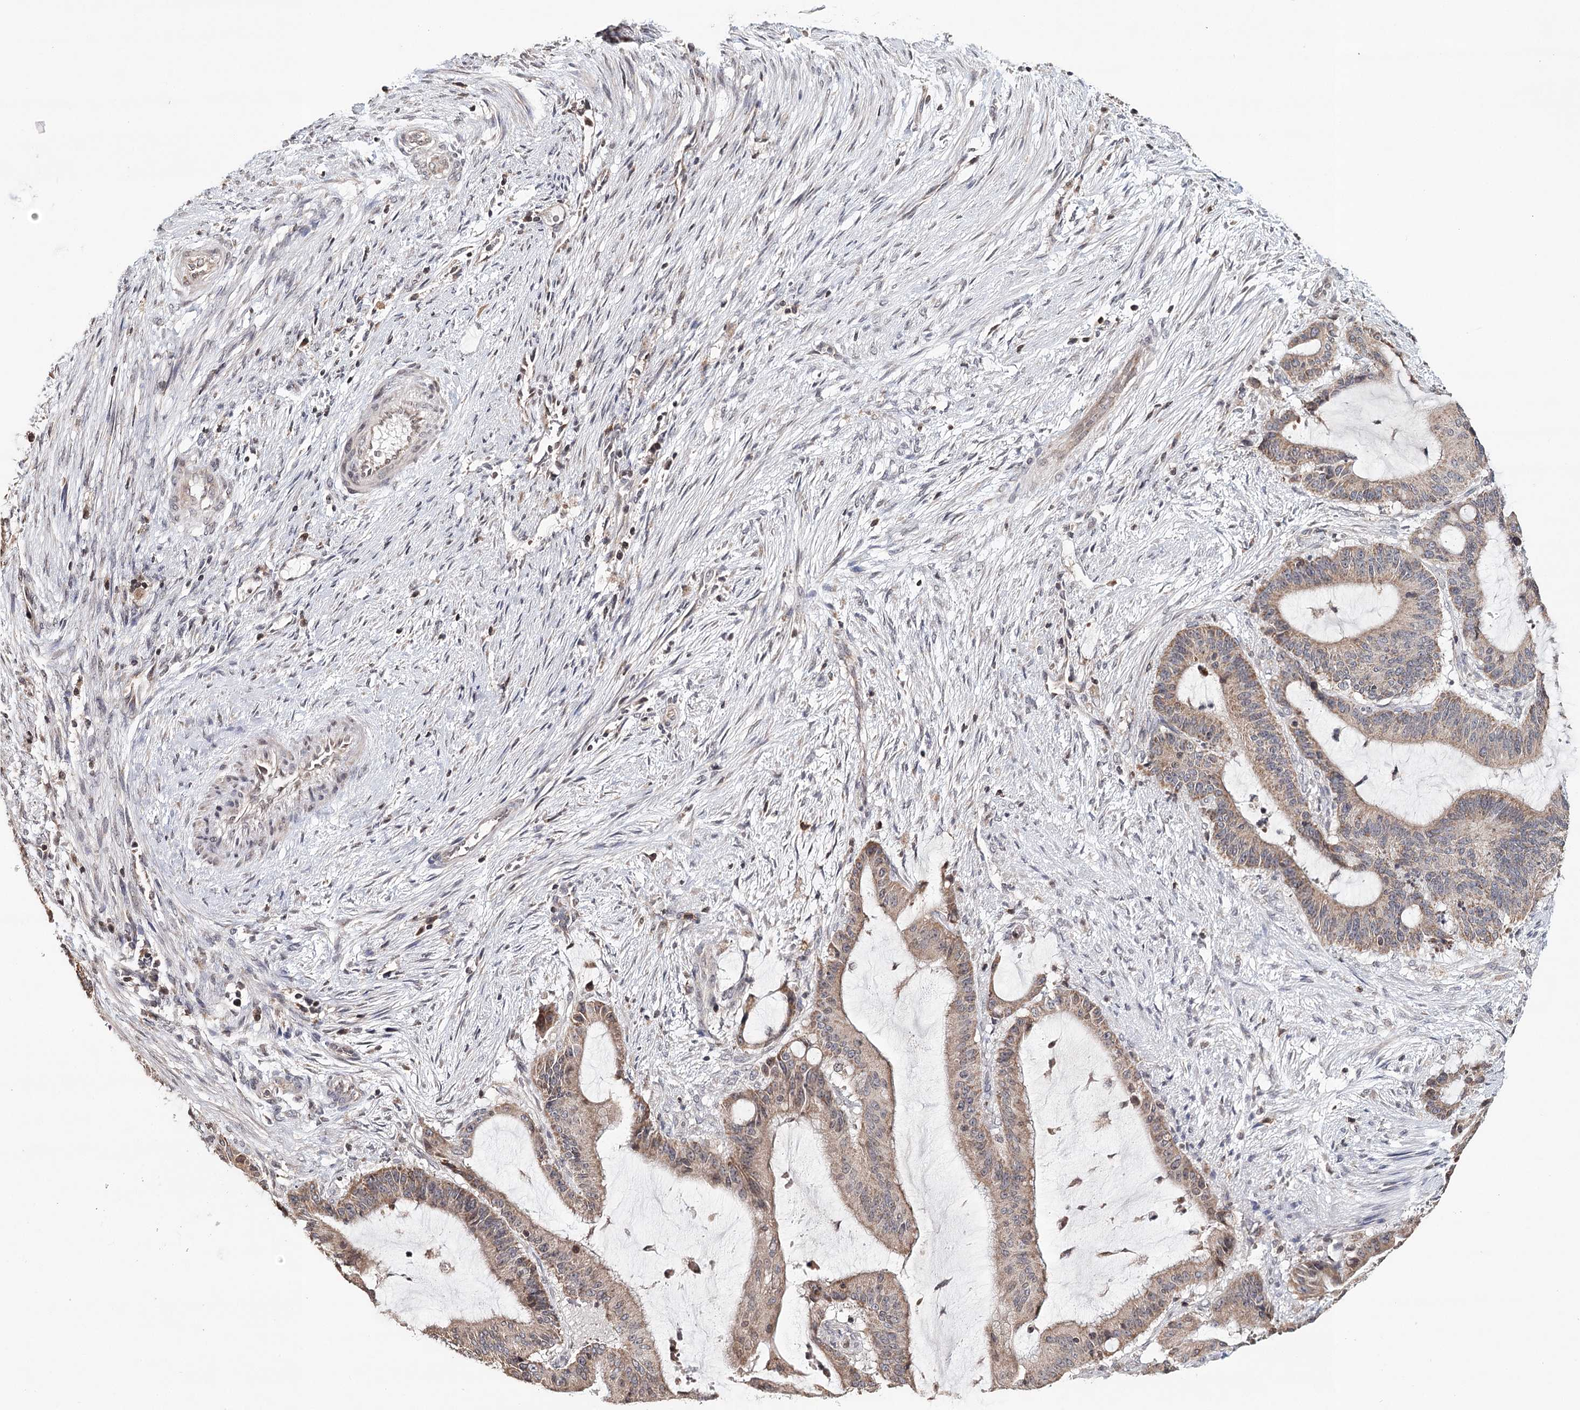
{"staining": {"intensity": "moderate", "quantity": ">75%", "location": "cytoplasmic/membranous"}, "tissue": "liver cancer", "cell_type": "Tumor cells", "image_type": "cancer", "snomed": [{"axis": "morphology", "description": "Normal tissue, NOS"}, {"axis": "morphology", "description": "Cholangiocarcinoma"}, {"axis": "topography", "description": "Liver"}, {"axis": "topography", "description": "Peripheral nerve tissue"}], "caption": "DAB (3,3'-diaminobenzidine) immunohistochemical staining of cholangiocarcinoma (liver) shows moderate cytoplasmic/membranous protein staining in about >75% of tumor cells.", "gene": "ICOS", "patient": {"sex": "female", "age": 73}}